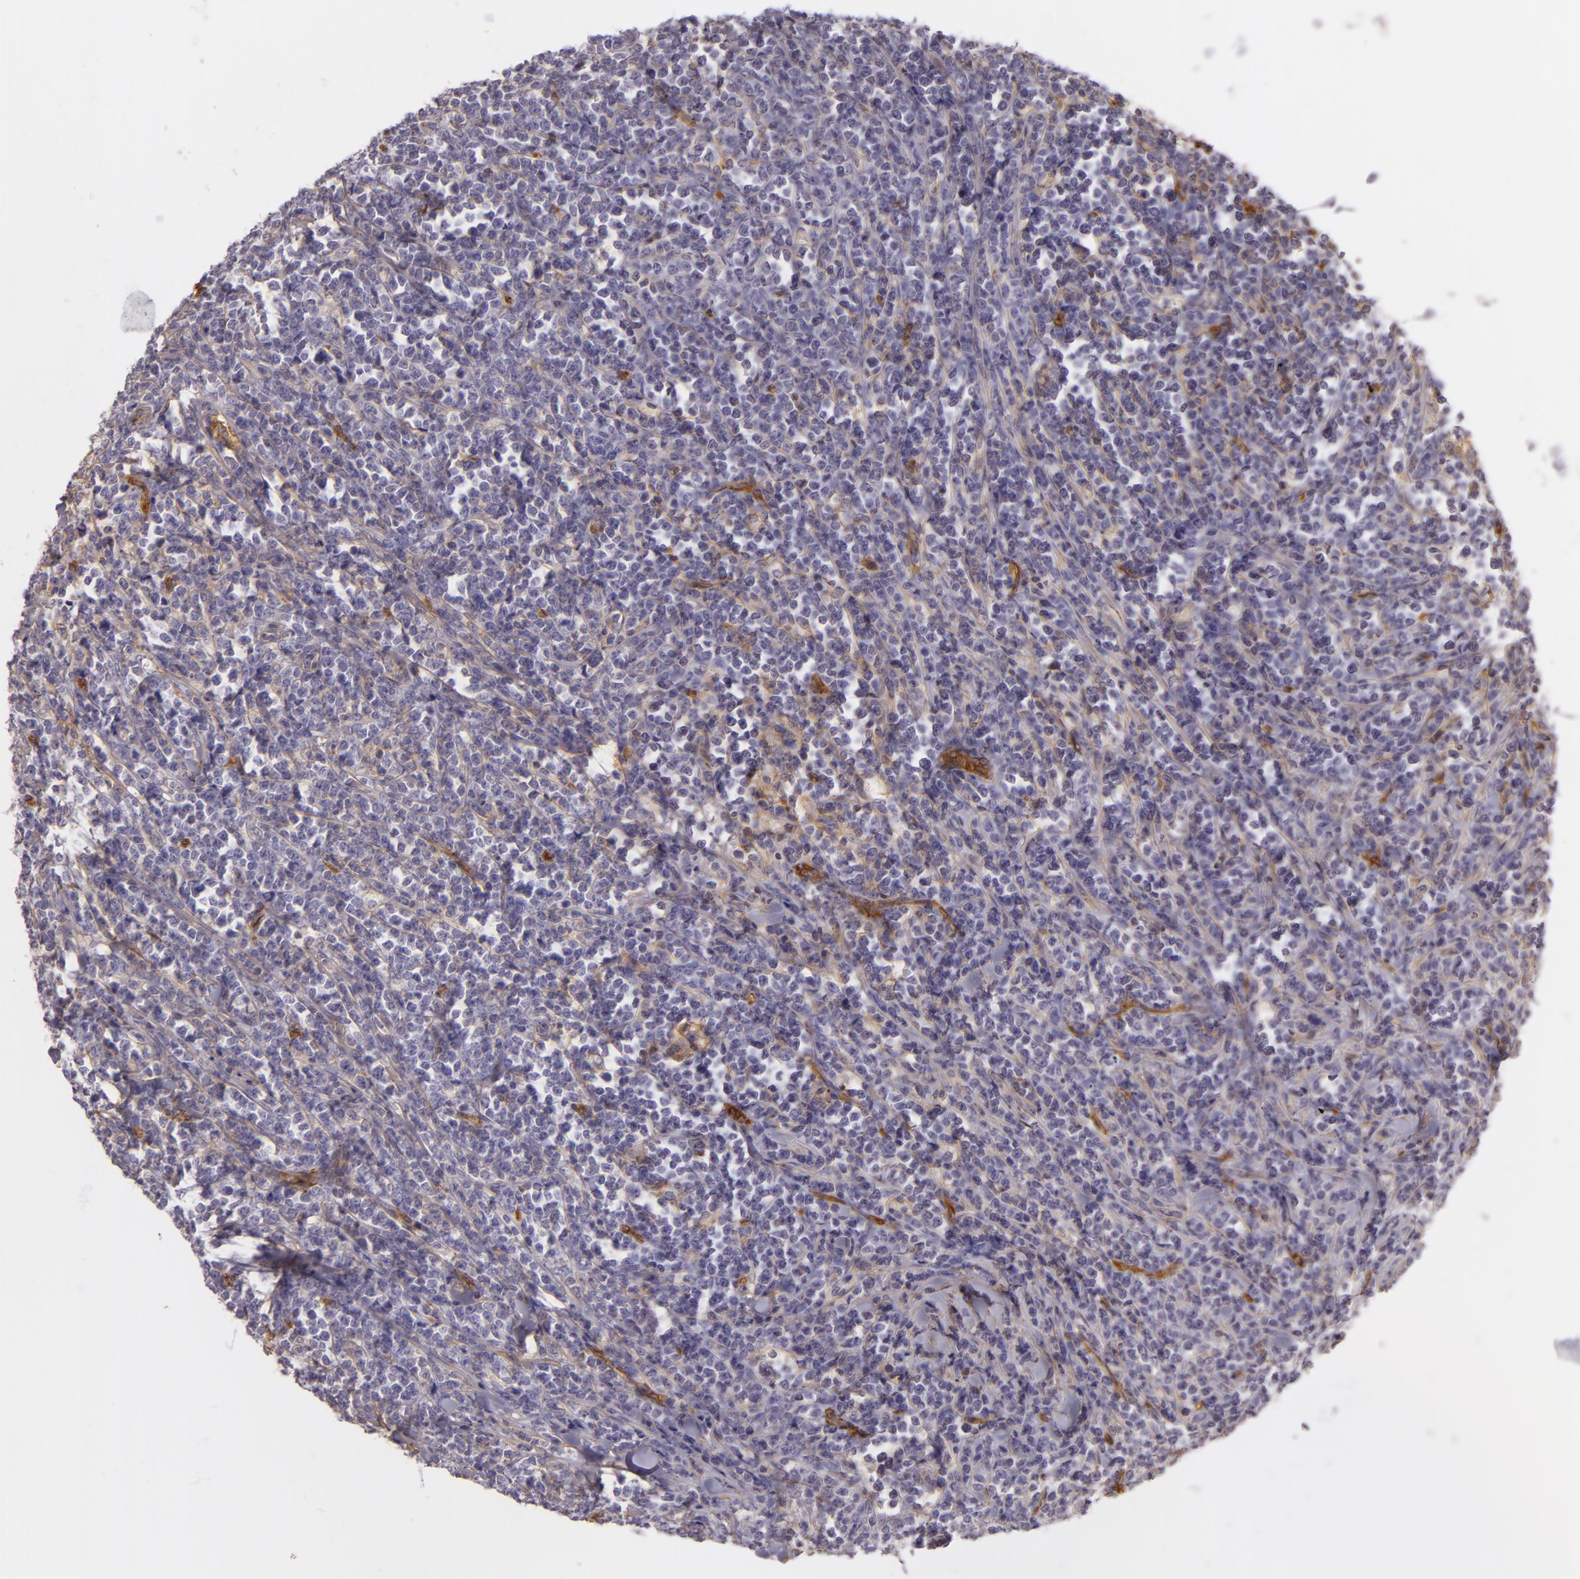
{"staining": {"intensity": "negative", "quantity": "none", "location": "none"}, "tissue": "lymphoma", "cell_type": "Tumor cells", "image_type": "cancer", "snomed": [{"axis": "morphology", "description": "Malignant lymphoma, non-Hodgkin's type, High grade"}, {"axis": "topography", "description": "Small intestine"}, {"axis": "topography", "description": "Colon"}], "caption": "Tumor cells are negative for brown protein staining in lymphoma. The staining was performed using DAB to visualize the protein expression in brown, while the nuclei were stained in blue with hematoxylin (Magnification: 20x).", "gene": "CD59", "patient": {"sex": "male", "age": 8}}